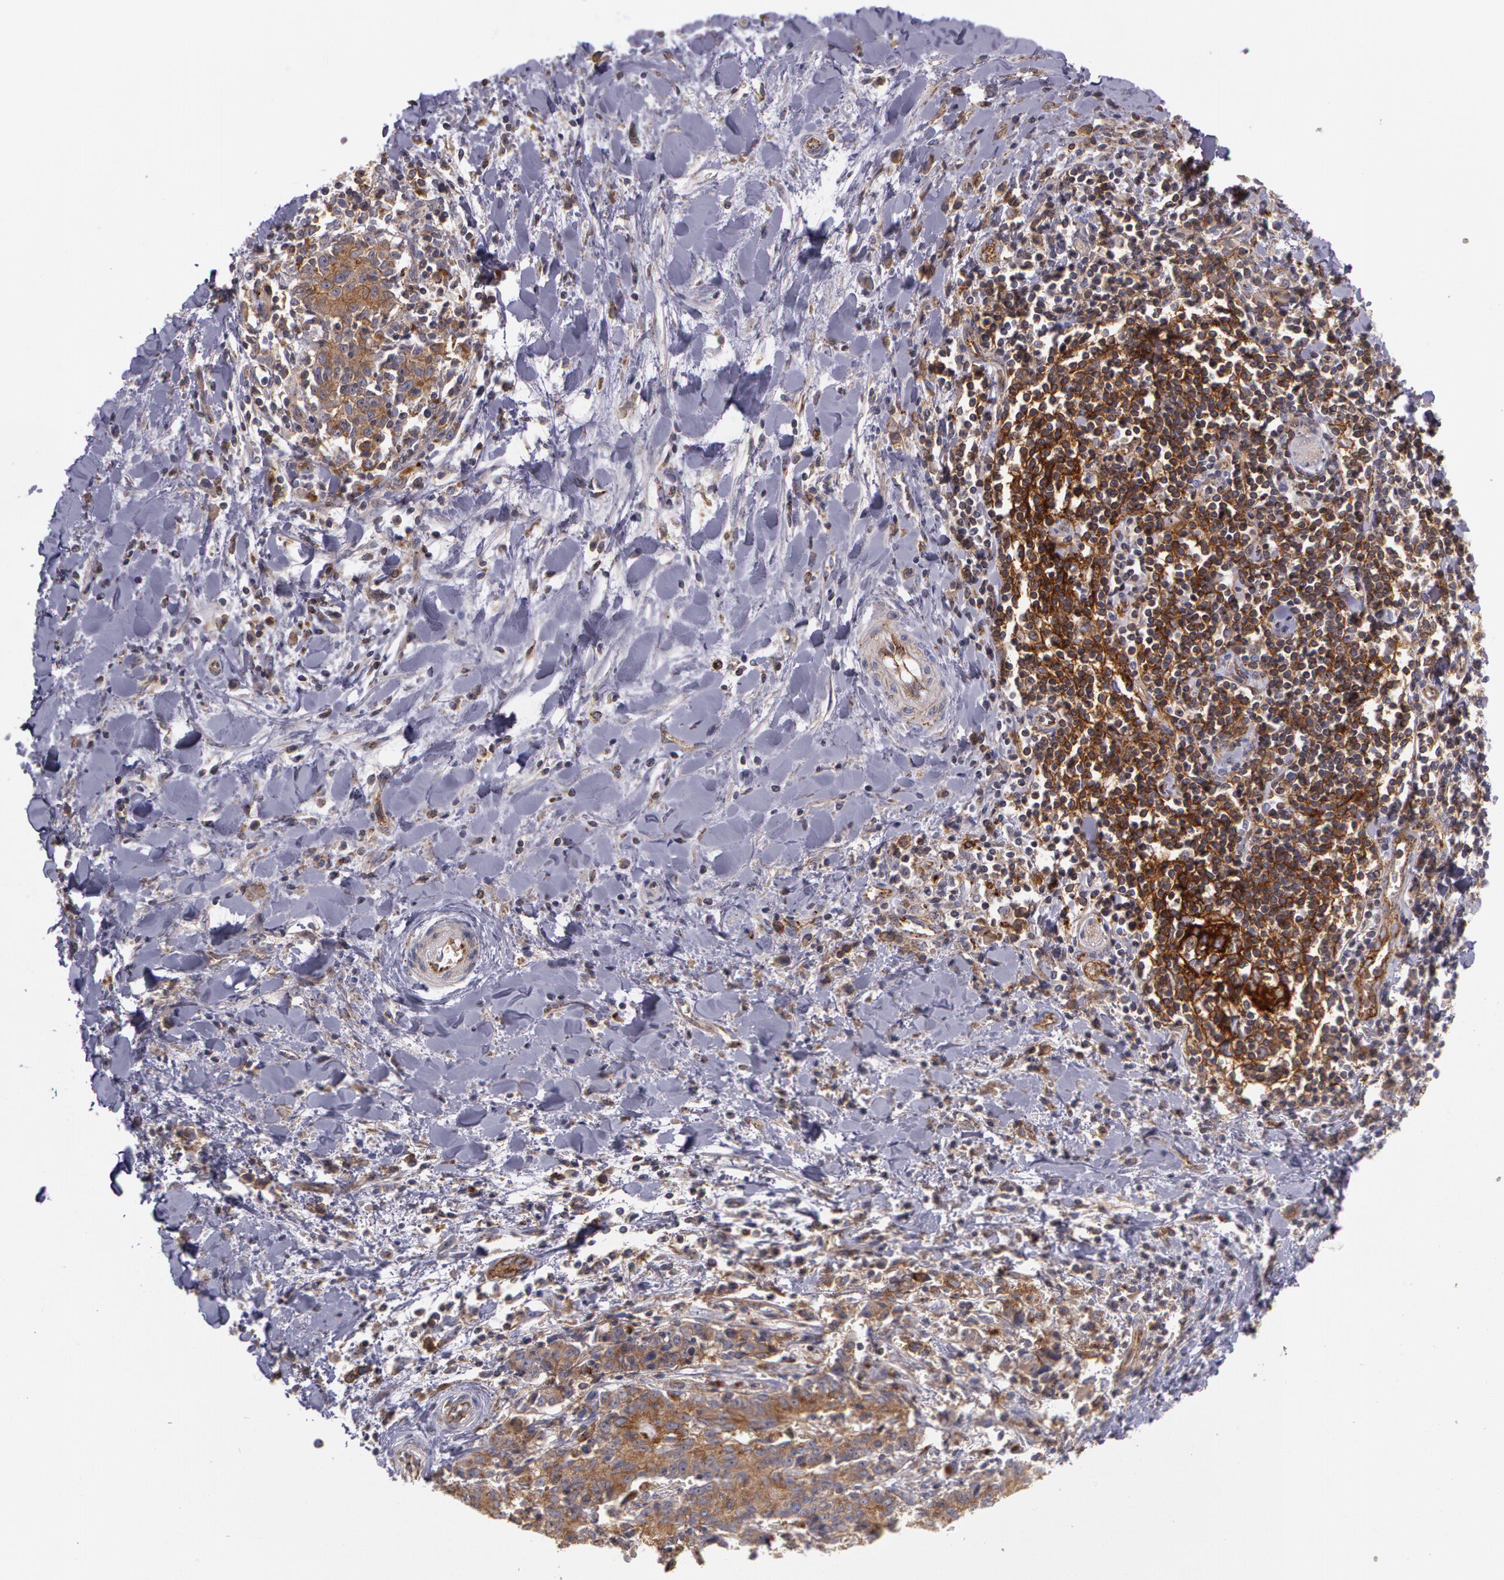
{"staining": {"intensity": "moderate", "quantity": ">75%", "location": "cytoplasmic/membranous"}, "tissue": "liver cancer", "cell_type": "Tumor cells", "image_type": "cancer", "snomed": [{"axis": "morphology", "description": "Cholangiocarcinoma"}, {"axis": "topography", "description": "Liver"}], "caption": "A brown stain highlights moderate cytoplasmic/membranous staining of a protein in human liver cholangiocarcinoma tumor cells. (DAB IHC with brightfield microscopy, high magnification).", "gene": "FLOT2", "patient": {"sex": "male", "age": 57}}